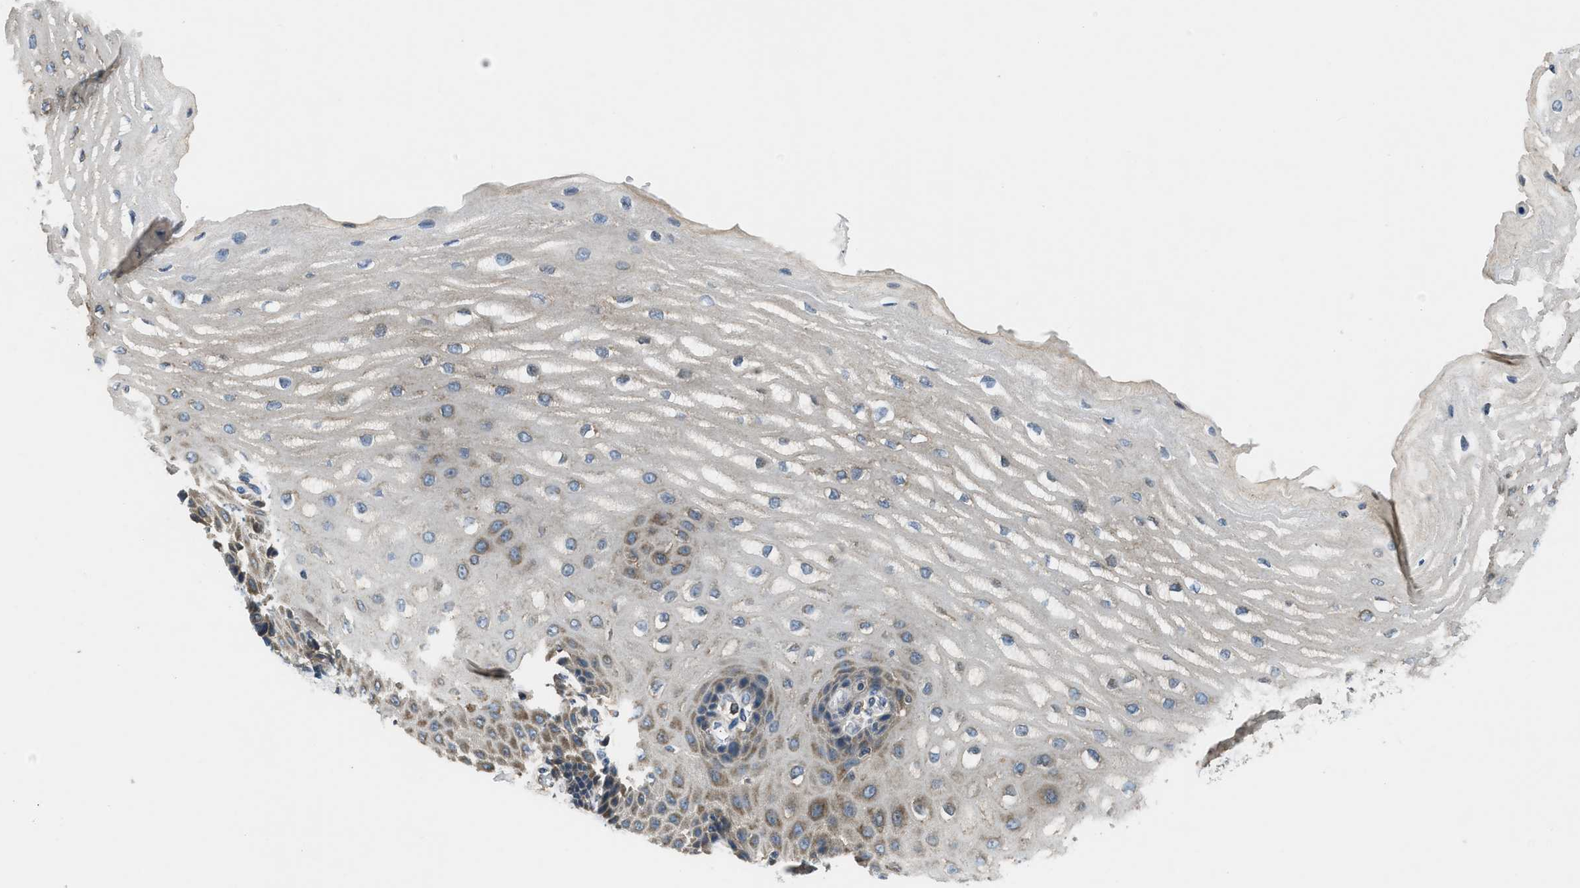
{"staining": {"intensity": "moderate", "quantity": "25%-75%", "location": "cytoplasmic/membranous"}, "tissue": "esophagus", "cell_type": "Squamous epithelial cells", "image_type": "normal", "snomed": [{"axis": "morphology", "description": "Normal tissue, NOS"}, {"axis": "topography", "description": "Esophagus"}], "caption": "Approximately 25%-75% of squamous epithelial cells in unremarkable human esophagus demonstrate moderate cytoplasmic/membranous protein staining as visualized by brown immunohistochemical staining.", "gene": "PAFAH2", "patient": {"sex": "male", "age": 54}}